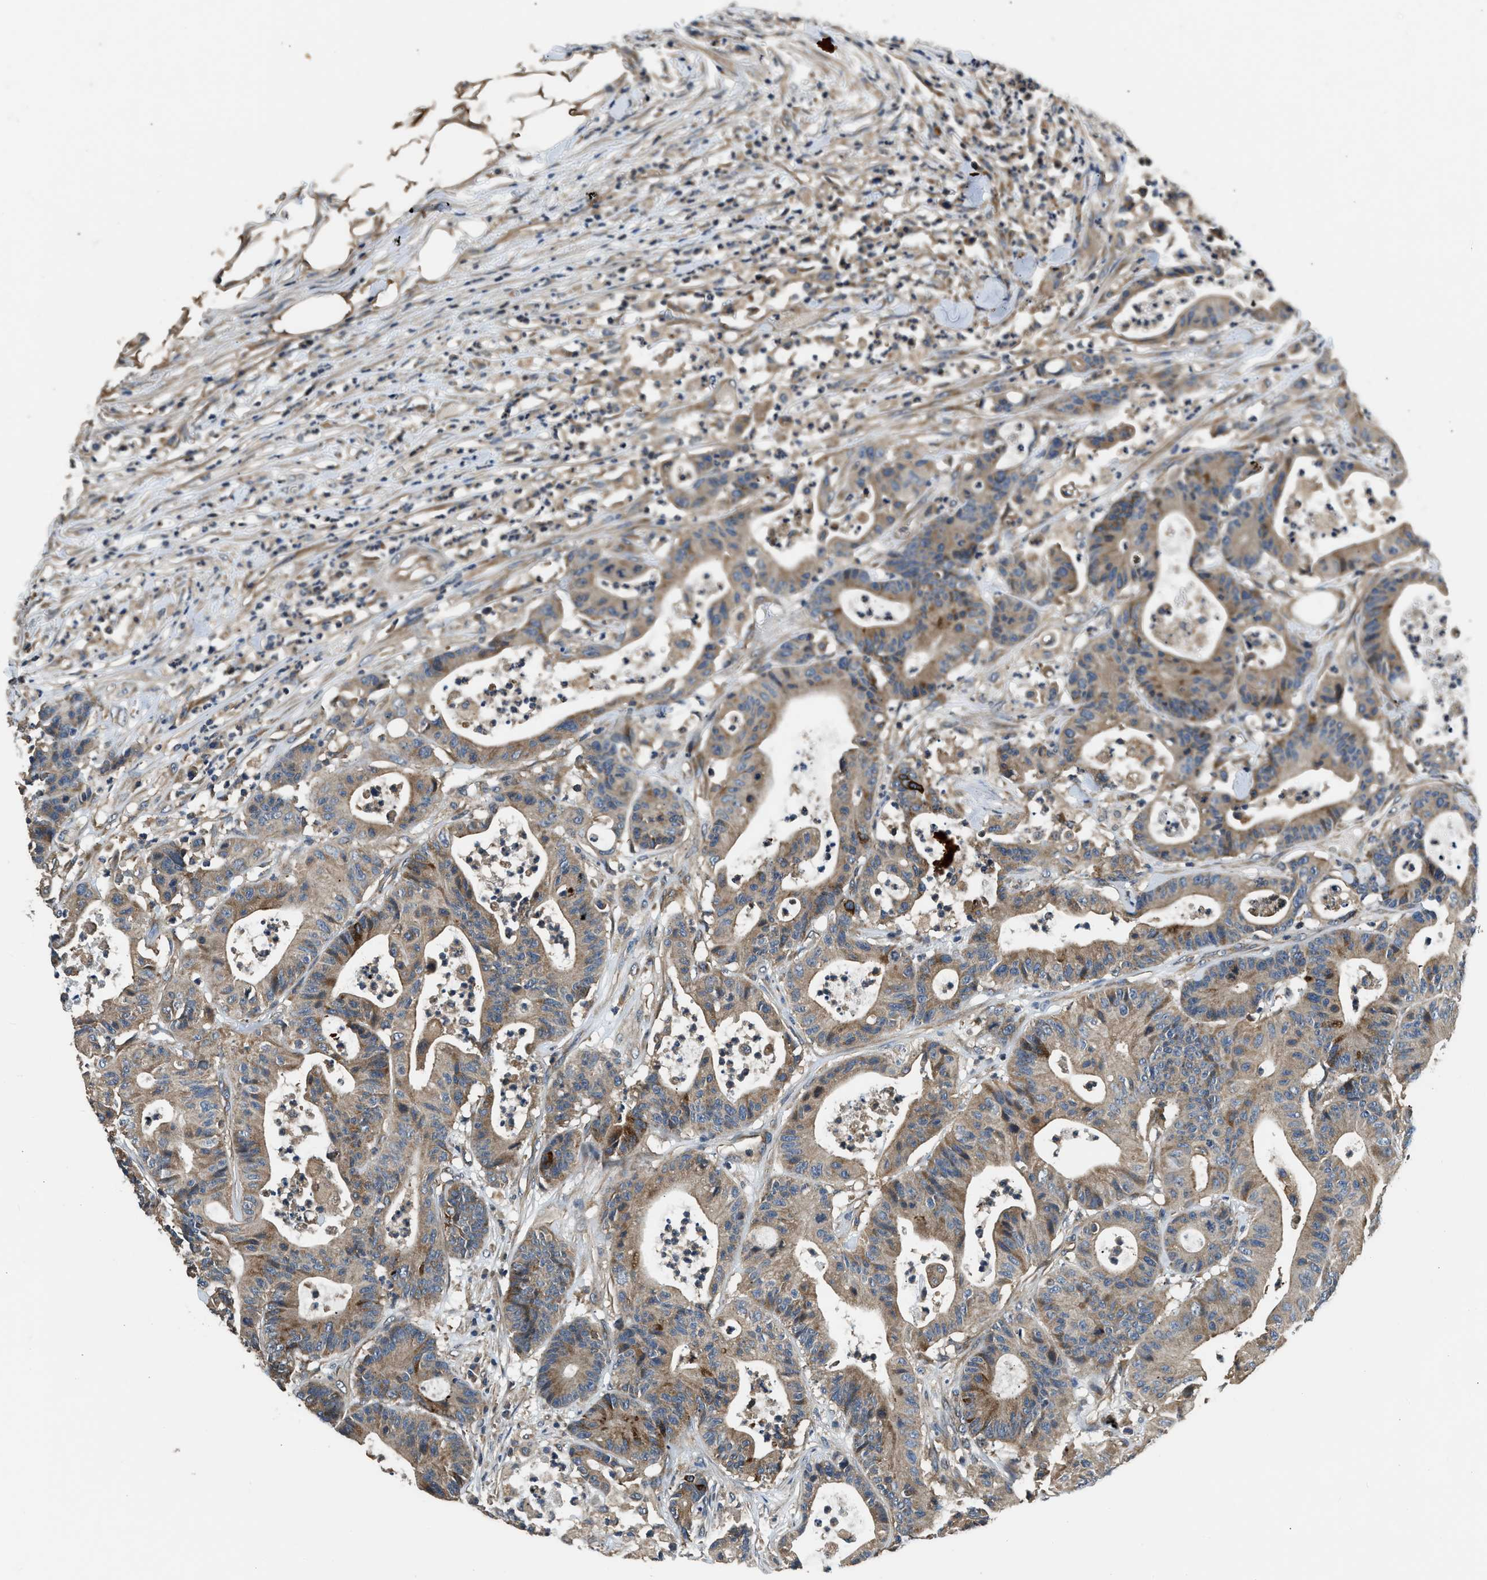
{"staining": {"intensity": "moderate", "quantity": ">75%", "location": "cytoplasmic/membranous"}, "tissue": "colorectal cancer", "cell_type": "Tumor cells", "image_type": "cancer", "snomed": [{"axis": "morphology", "description": "Adenocarcinoma, NOS"}, {"axis": "topography", "description": "Colon"}], "caption": "High-magnification brightfield microscopy of colorectal cancer (adenocarcinoma) stained with DAB (brown) and counterstained with hematoxylin (blue). tumor cells exhibit moderate cytoplasmic/membranous positivity is seen in approximately>75% of cells.", "gene": "IL3RA", "patient": {"sex": "female", "age": 84}}